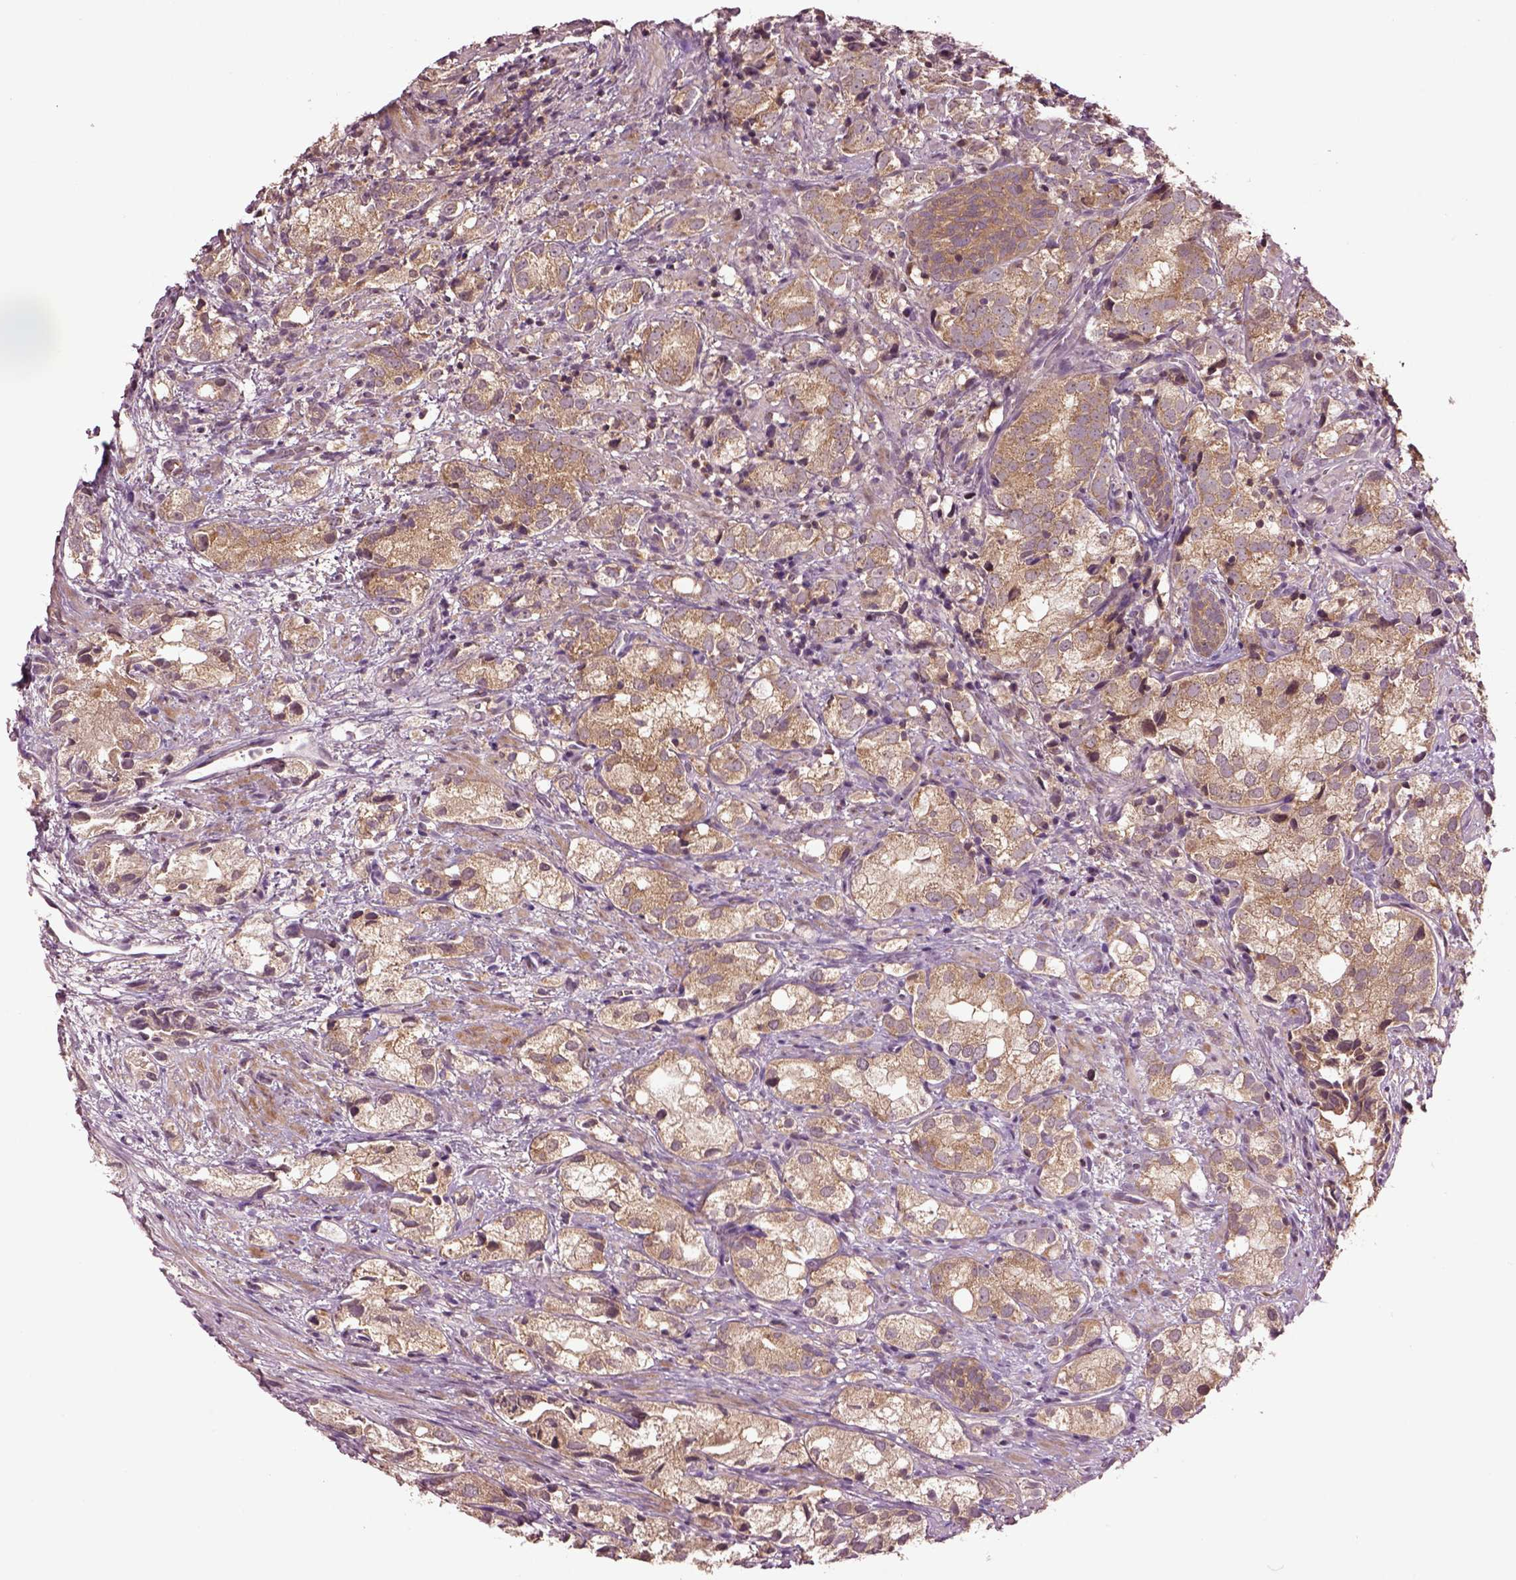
{"staining": {"intensity": "weak", "quantity": ">75%", "location": "cytoplasmic/membranous"}, "tissue": "prostate cancer", "cell_type": "Tumor cells", "image_type": "cancer", "snomed": [{"axis": "morphology", "description": "Adenocarcinoma, High grade"}, {"axis": "topography", "description": "Prostate"}], "caption": "Brown immunohistochemical staining in prostate adenocarcinoma (high-grade) displays weak cytoplasmic/membranous expression in approximately >75% of tumor cells. Nuclei are stained in blue.", "gene": "MTHFS", "patient": {"sex": "male", "age": 82}}